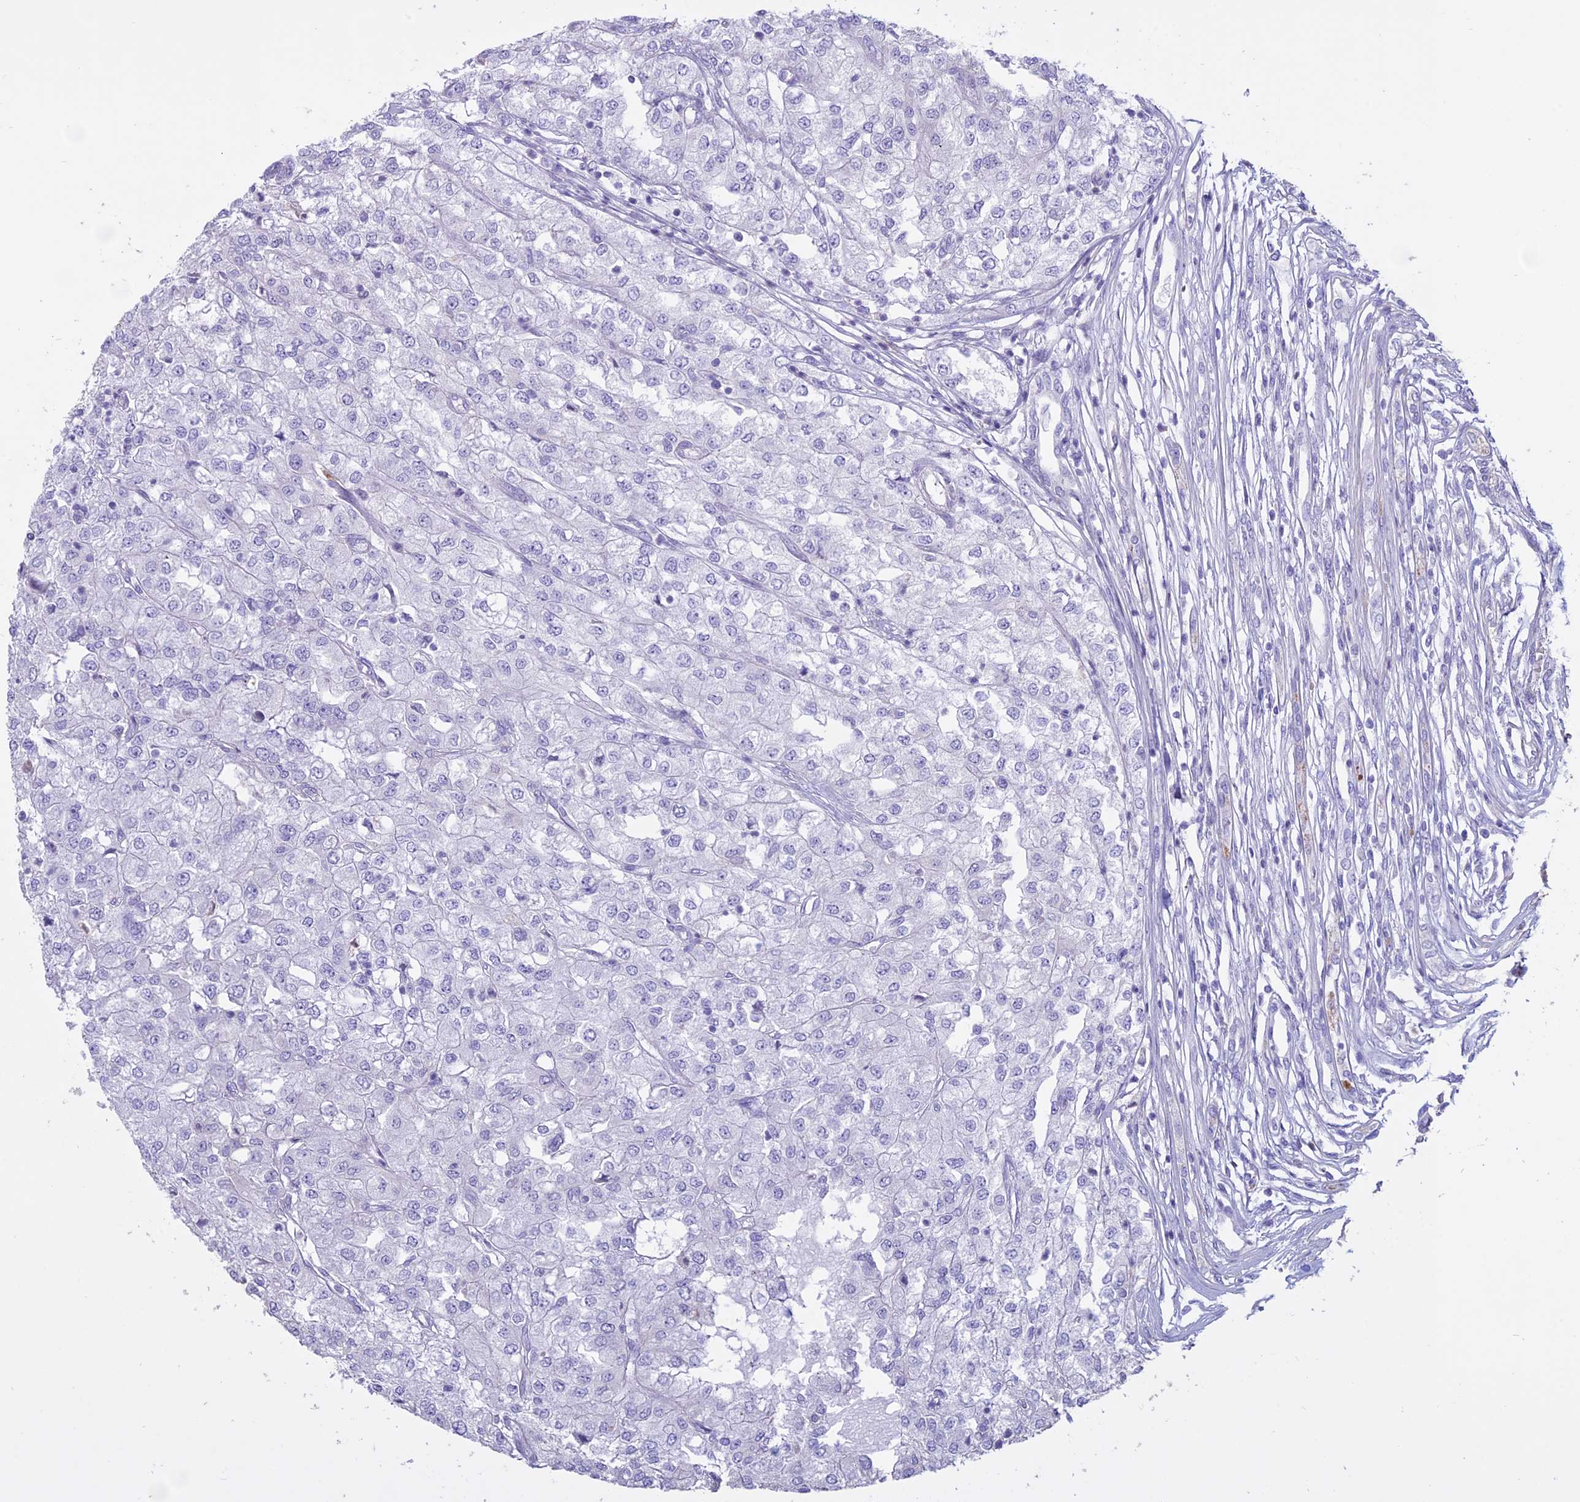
{"staining": {"intensity": "negative", "quantity": "none", "location": "none"}, "tissue": "renal cancer", "cell_type": "Tumor cells", "image_type": "cancer", "snomed": [{"axis": "morphology", "description": "Adenocarcinoma, NOS"}, {"axis": "topography", "description": "Kidney"}], "caption": "Protein analysis of renal adenocarcinoma displays no significant positivity in tumor cells.", "gene": "CCDC148", "patient": {"sex": "female", "age": 54}}